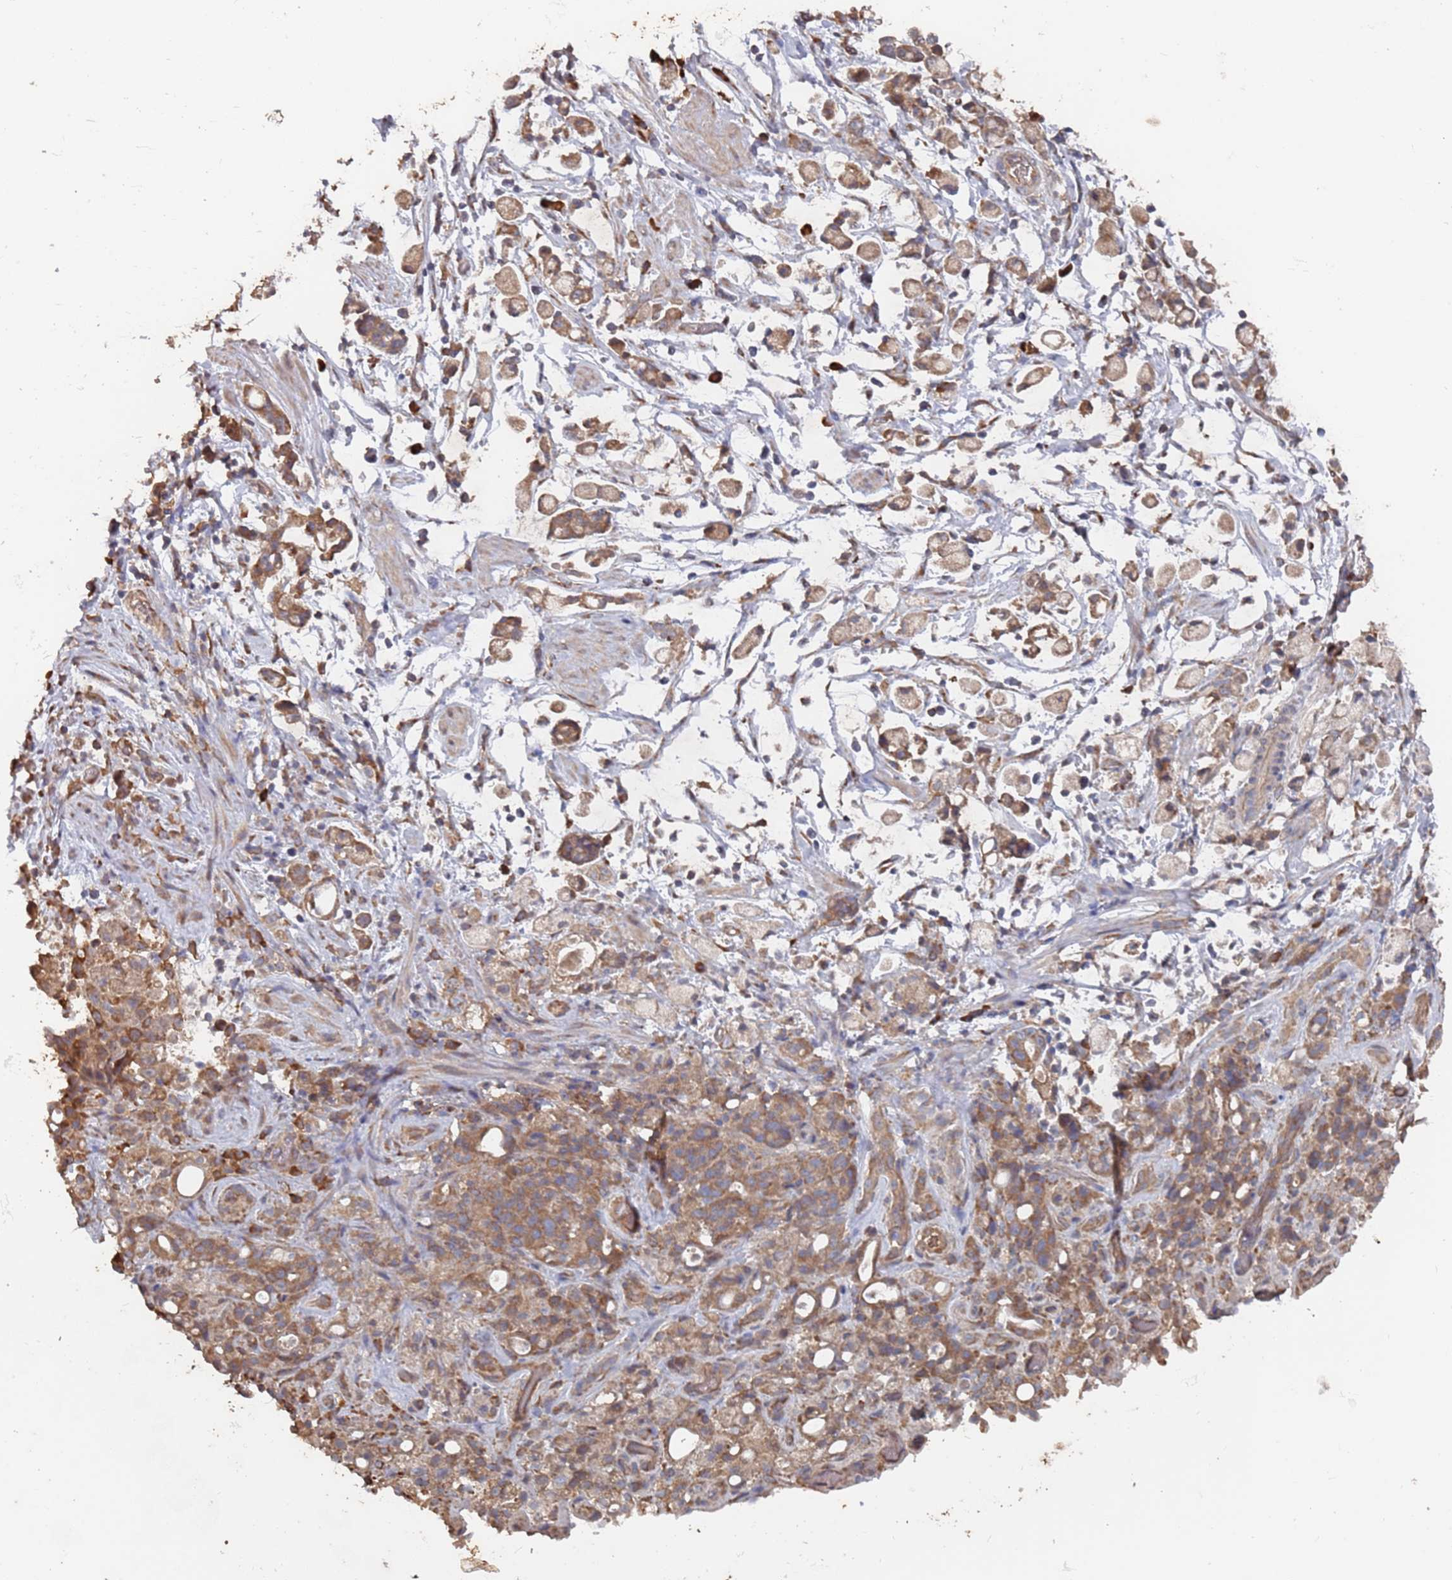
{"staining": {"intensity": "moderate", "quantity": ">75%", "location": "cytoplasmic/membranous"}, "tissue": "stomach cancer", "cell_type": "Tumor cells", "image_type": "cancer", "snomed": [{"axis": "morphology", "description": "Adenocarcinoma, NOS"}, {"axis": "topography", "description": "Stomach"}], "caption": "A medium amount of moderate cytoplasmic/membranous positivity is identified in approximately >75% of tumor cells in stomach cancer tissue. (Stains: DAB in brown, nuclei in blue, Microscopy: brightfield microscopy at high magnification).", "gene": "ATG5", "patient": {"sex": "female", "age": 60}}